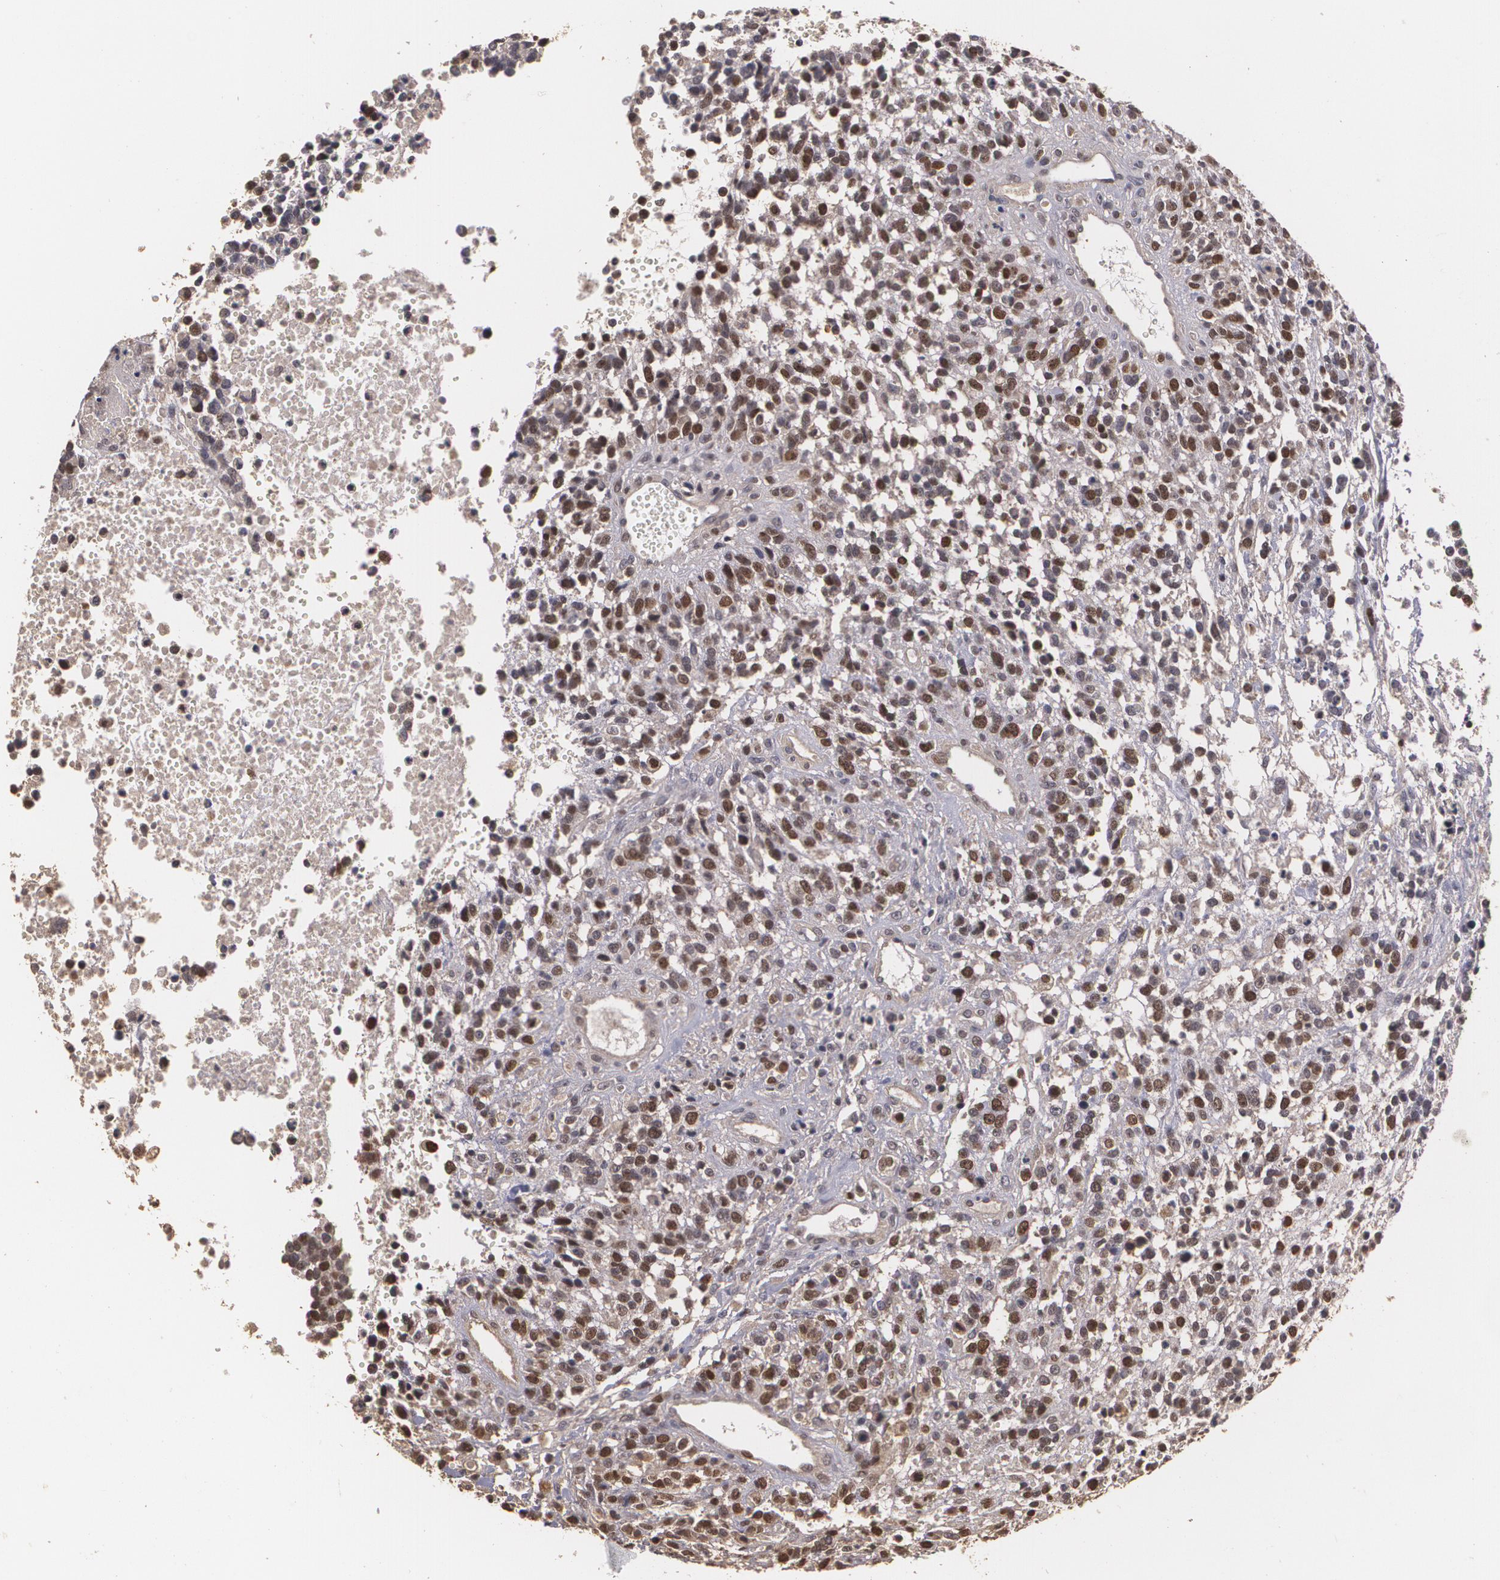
{"staining": {"intensity": "strong", "quantity": "25%-75%", "location": "nuclear"}, "tissue": "glioma", "cell_type": "Tumor cells", "image_type": "cancer", "snomed": [{"axis": "morphology", "description": "Glioma, malignant, High grade"}, {"axis": "topography", "description": "Brain"}], "caption": "Human glioma stained with a brown dye demonstrates strong nuclear positive staining in approximately 25%-75% of tumor cells.", "gene": "BRCA1", "patient": {"sex": "male", "age": 66}}